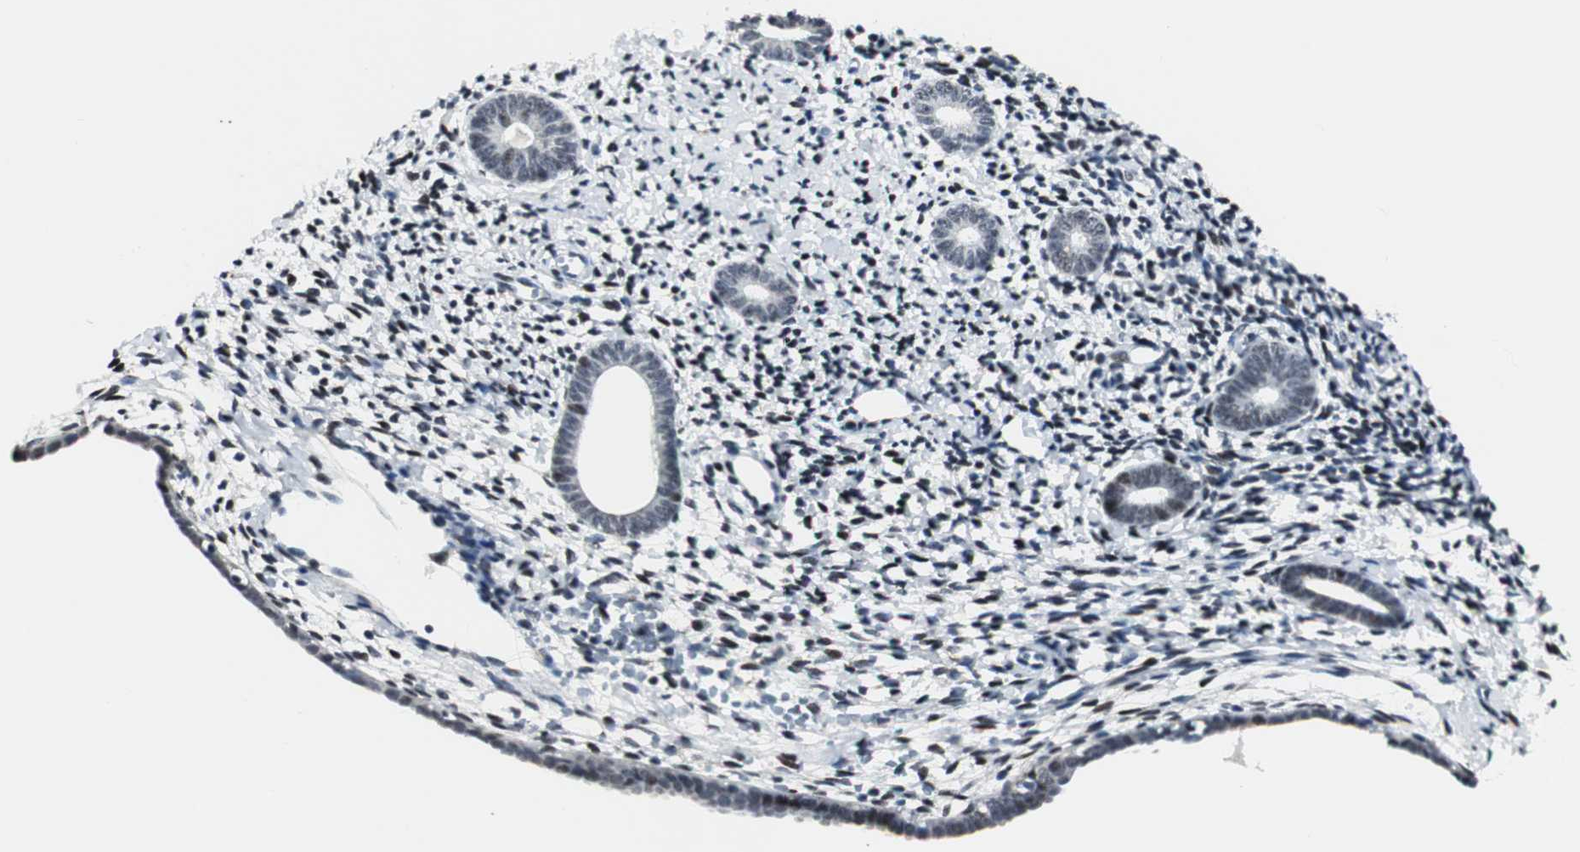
{"staining": {"intensity": "weak", "quantity": "<25%", "location": "nuclear"}, "tissue": "endometrium", "cell_type": "Cells in endometrial stroma", "image_type": "normal", "snomed": [{"axis": "morphology", "description": "Normal tissue, NOS"}, {"axis": "topography", "description": "Endometrium"}], "caption": "The immunohistochemistry (IHC) image has no significant staining in cells in endometrial stroma of endometrium.", "gene": "MTA1", "patient": {"sex": "female", "age": 71}}